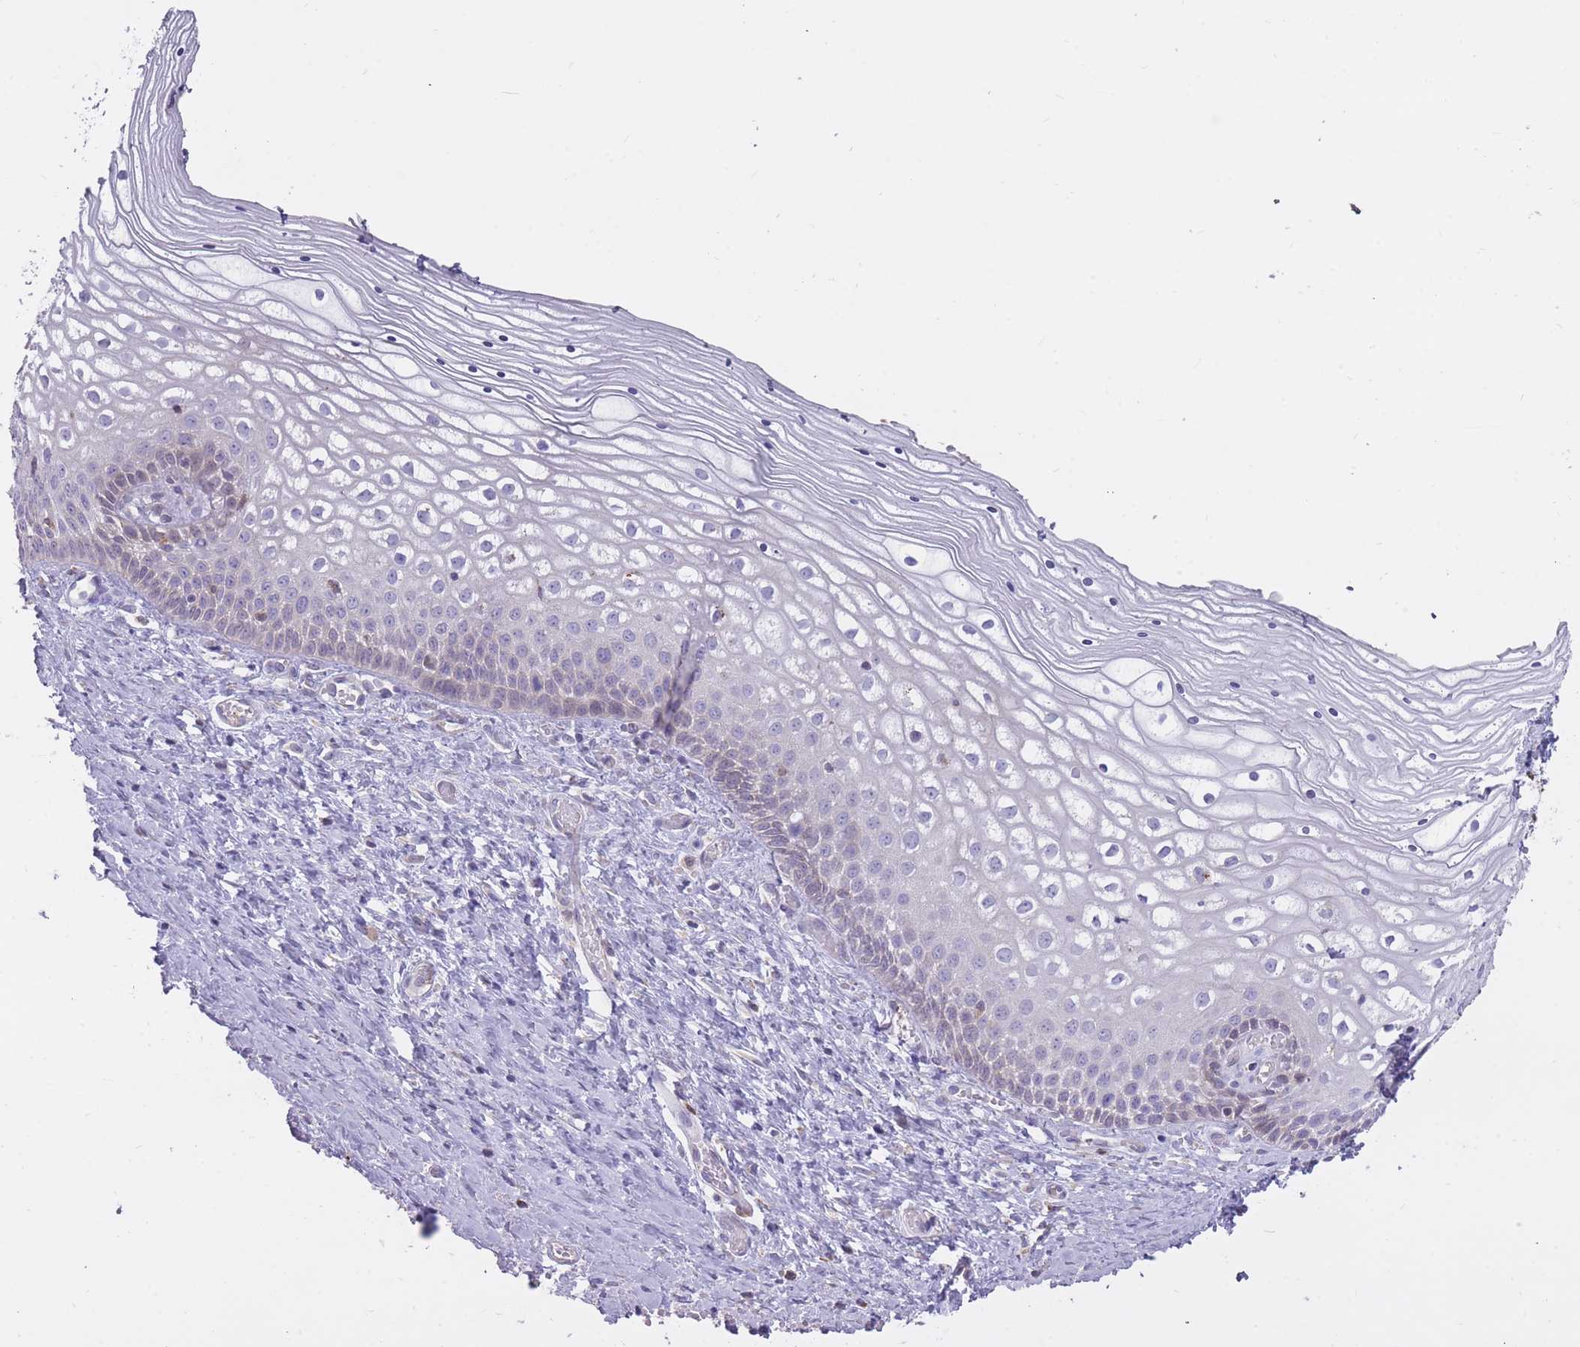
{"staining": {"intensity": "negative", "quantity": "none", "location": "none"}, "tissue": "vagina", "cell_type": "Squamous epithelial cells", "image_type": "normal", "snomed": [{"axis": "morphology", "description": "Normal tissue, NOS"}, {"axis": "topography", "description": "Vagina"}], "caption": "This is an IHC micrograph of benign human vagina. There is no staining in squamous epithelial cells.", "gene": "TRAPPC5", "patient": {"sex": "female", "age": 59}}